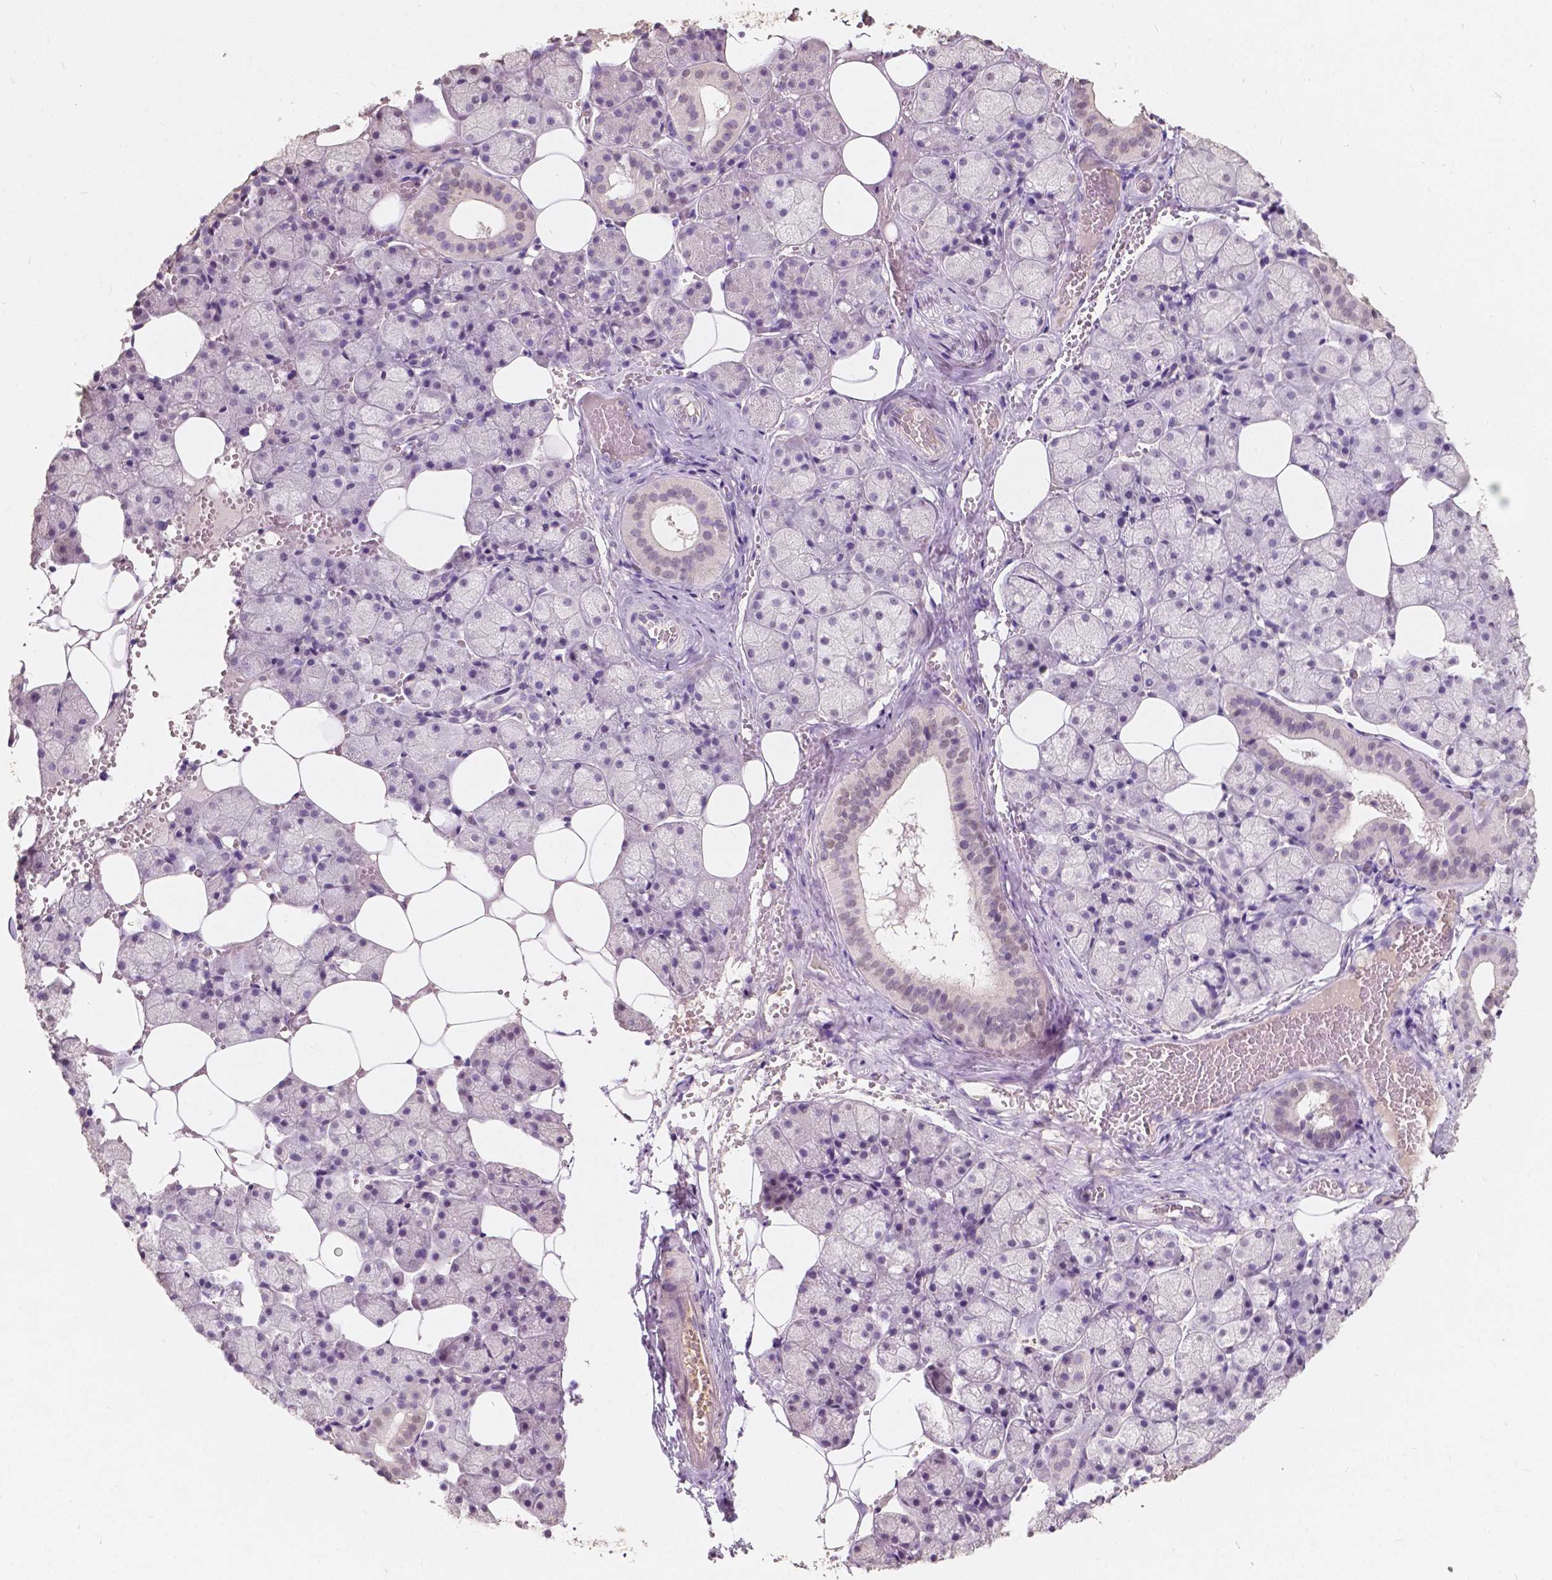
{"staining": {"intensity": "moderate", "quantity": "<25%", "location": "cytoplasmic/membranous"}, "tissue": "salivary gland", "cell_type": "Glandular cells", "image_type": "normal", "snomed": [{"axis": "morphology", "description": "Normal tissue, NOS"}, {"axis": "topography", "description": "Salivary gland"}], "caption": "Immunohistochemistry (IHC) (DAB) staining of normal salivary gland reveals moderate cytoplasmic/membranous protein positivity in about <25% of glandular cells. Immunohistochemistry stains the protein in brown and the nuclei are stained blue.", "gene": "SOX15", "patient": {"sex": "male", "age": 38}}